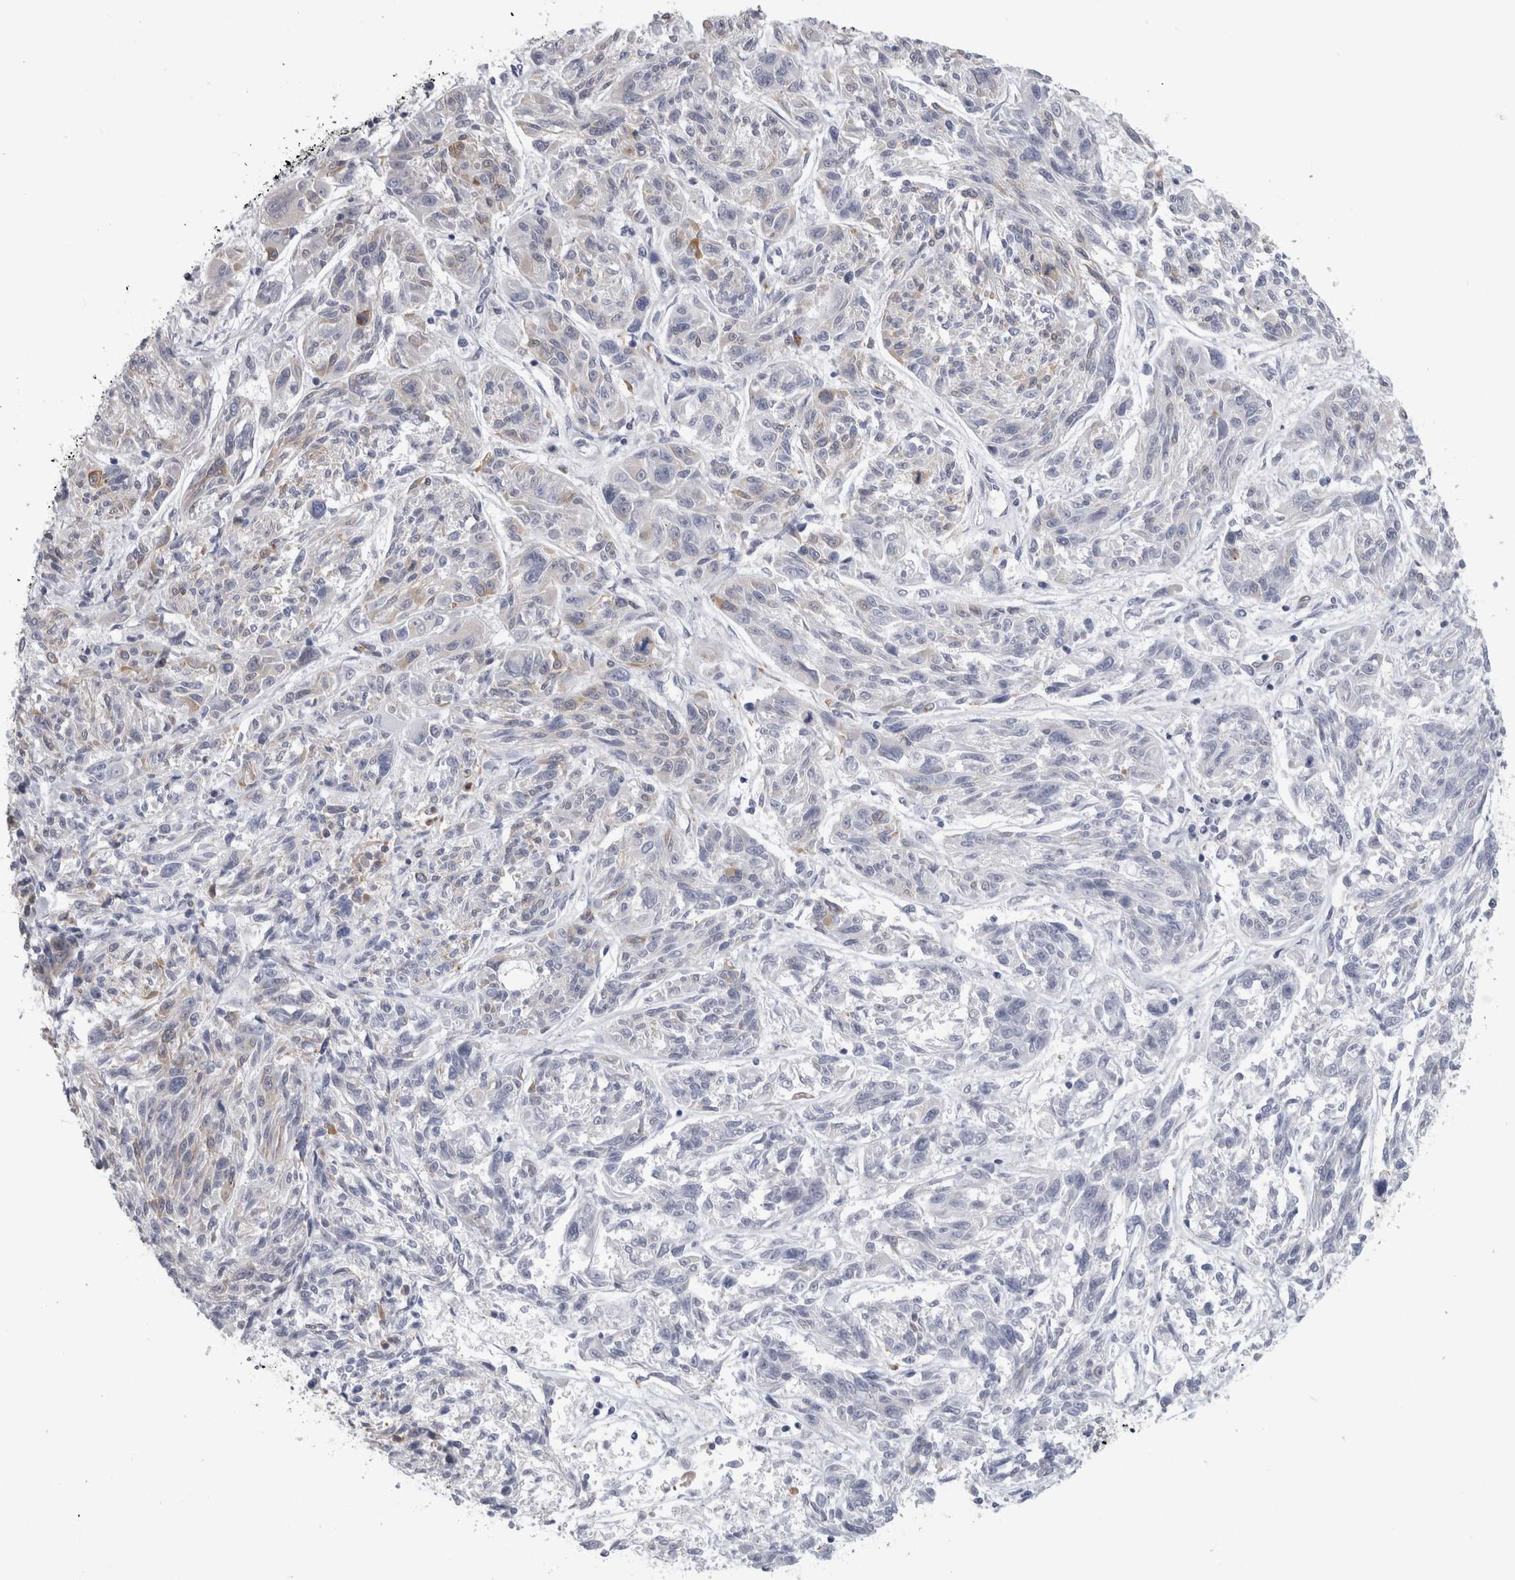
{"staining": {"intensity": "negative", "quantity": "none", "location": "none"}, "tissue": "melanoma", "cell_type": "Tumor cells", "image_type": "cancer", "snomed": [{"axis": "morphology", "description": "Malignant melanoma, NOS"}, {"axis": "topography", "description": "Skin"}], "caption": "Immunohistochemistry of melanoma exhibits no positivity in tumor cells. The staining was performed using DAB (3,3'-diaminobenzidine) to visualize the protein expression in brown, while the nuclei were stained in blue with hematoxylin (Magnification: 20x).", "gene": "TMEM242", "patient": {"sex": "male", "age": 53}}